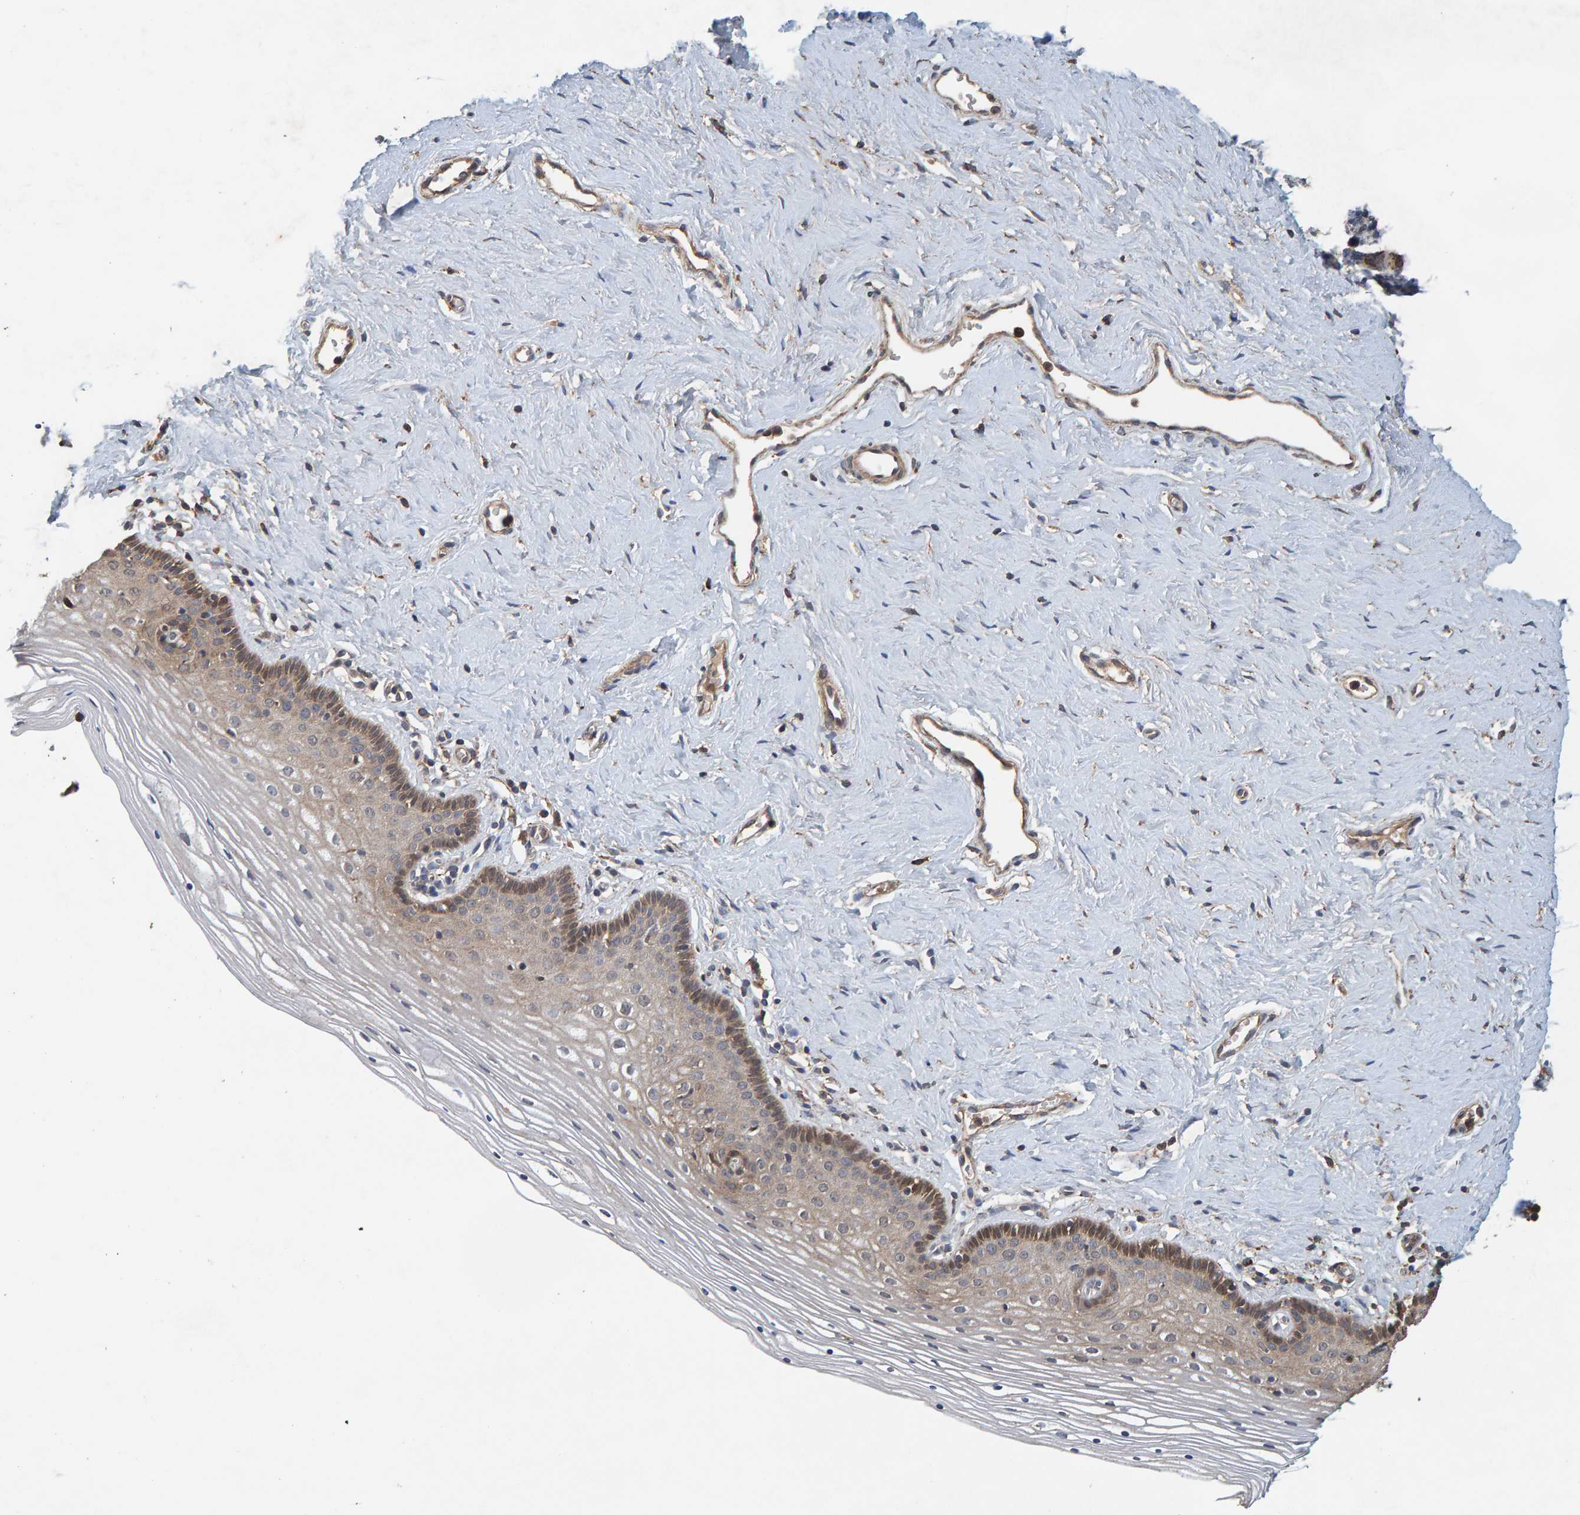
{"staining": {"intensity": "moderate", "quantity": "25%-75%", "location": "cytoplasmic/membranous"}, "tissue": "vagina", "cell_type": "Squamous epithelial cells", "image_type": "normal", "snomed": [{"axis": "morphology", "description": "Normal tissue, NOS"}, {"axis": "topography", "description": "Vagina"}], "caption": "A micrograph of vagina stained for a protein displays moderate cytoplasmic/membranous brown staining in squamous epithelial cells. The staining is performed using DAB (3,3'-diaminobenzidine) brown chromogen to label protein expression. The nuclei are counter-stained blue using hematoxylin.", "gene": "PLA2G3", "patient": {"sex": "female", "age": 32}}